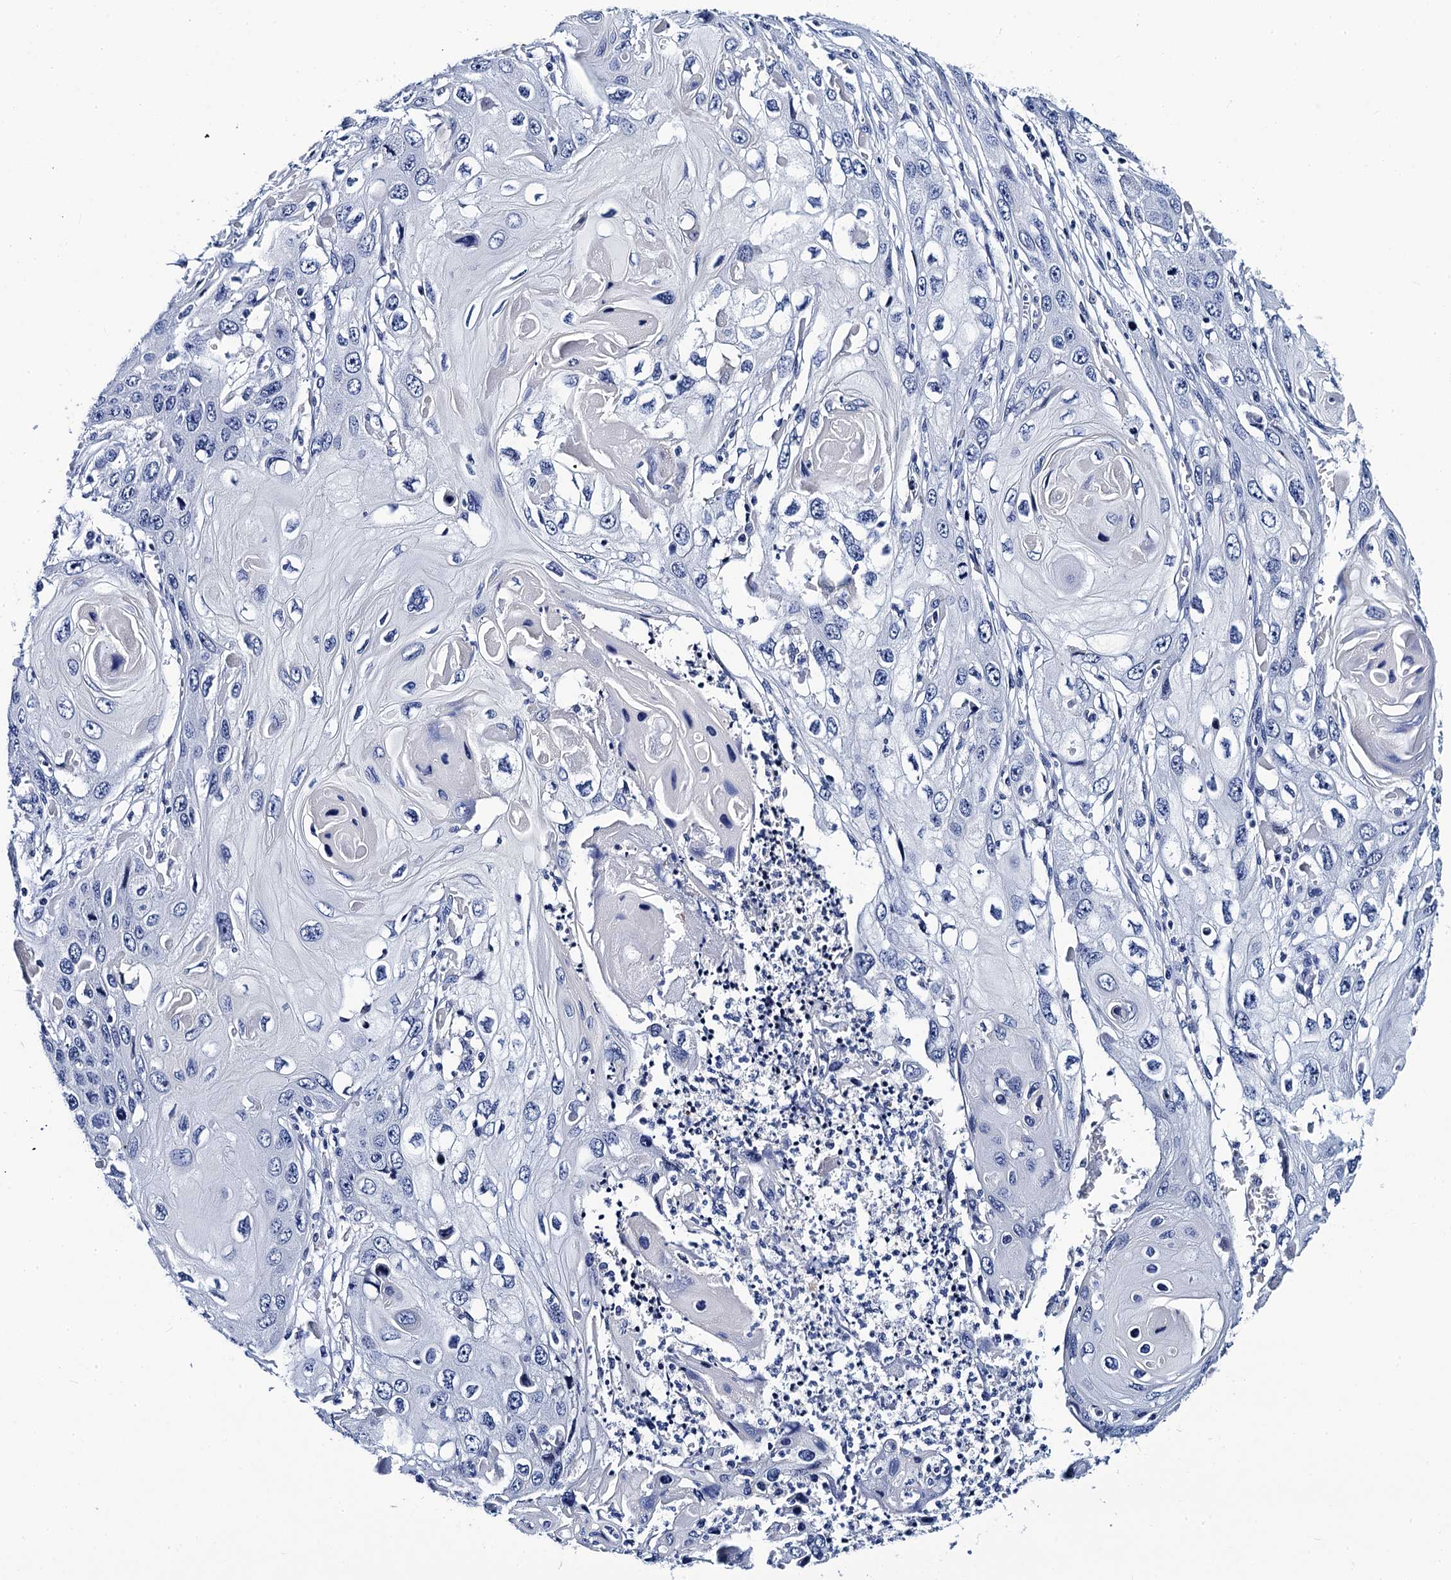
{"staining": {"intensity": "negative", "quantity": "none", "location": "none"}, "tissue": "skin cancer", "cell_type": "Tumor cells", "image_type": "cancer", "snomed": [{"axis": "morphology", "description": "Squamous cell carcinoma, NOS"}, {"axis": "topography", "description": "Skin"}], "caption": "DAB (3,3'-diaminobenzidine) immunohistochemical staining of human squamous cell carcinoma (skin) reveals no significant positivity in tumor cells.", "gene": "LRRC30", "patient": {"sex": "male", "age": 55}}